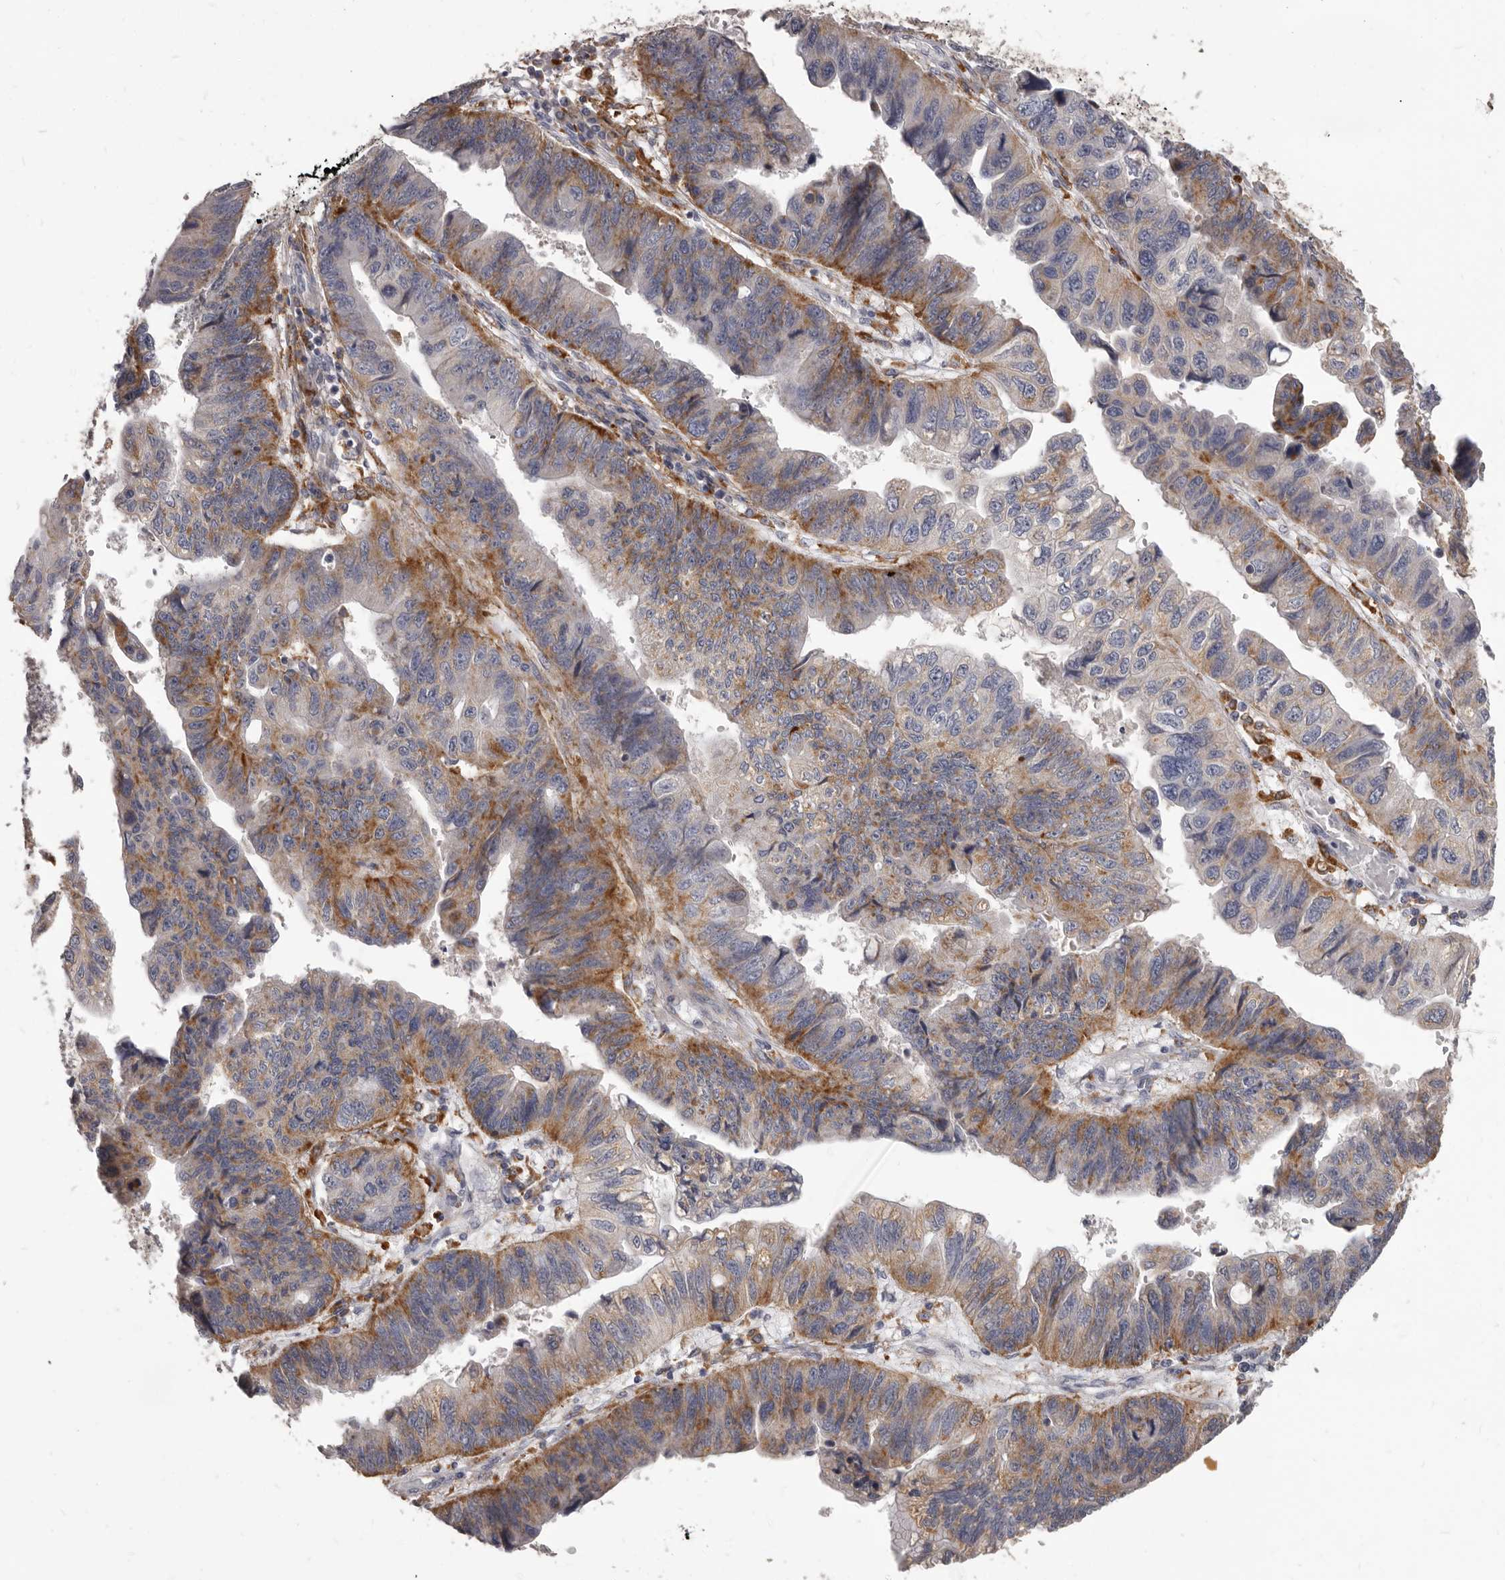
{"staining": {"intensity": "moderate", "quantity": "25%-75%", "location": "cytoplasmic/membranous"}, "tissue": "stomach cancer", "cell_type": "Tumor cells", "image_type": "cancer", "snomed": [{"axis": "morphology", "description": "Adenocarcinoma, NOS"}, {"axis": "topography", "description": "Stomach"}], "caption": "Stomach adenocarcinoma stained with IHC reveals moderate cytoplasmic/membranous positivity in approximately 25%-75% of tumor cells.", "gene": "PI4K2A", "patient": {"sex": "male", "age": 59}}